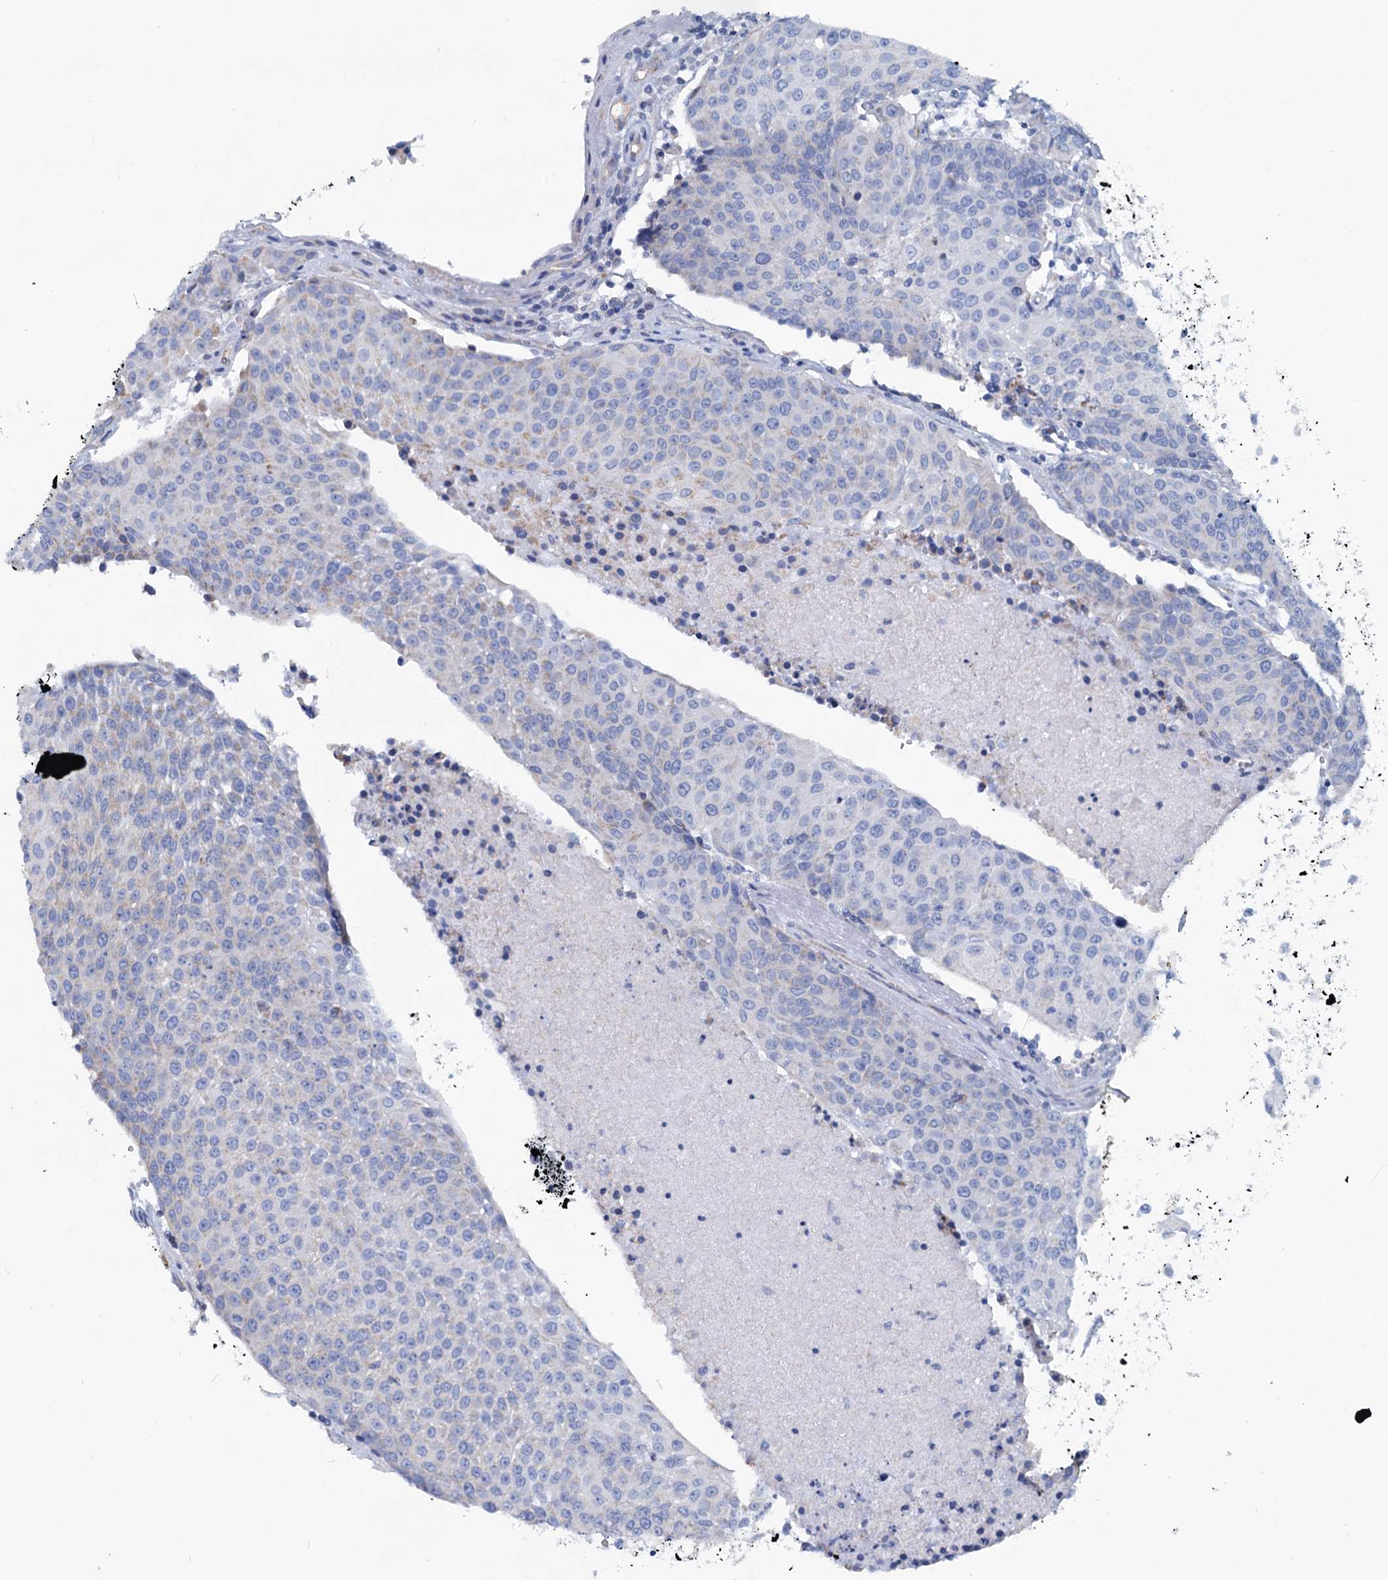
{"staining": {"intensity": "negative", "quantity": "none", "location": "none"}, "tissue": "urothelial cancer", "cell_type": "Tumor cells", "image_type": "cancer", "snomed": [{"axis": "morphology", "description": "Urothelial carcinoma, High grade"}, {"axis": "topography", "description": "Urinary bladder"}], "caption": "Tumor cells are negative for brown protein staining in high-grade urothelial carcinoma.", "gene": "SLC1A3", "patient": {"sex": "female", "age": 85}}